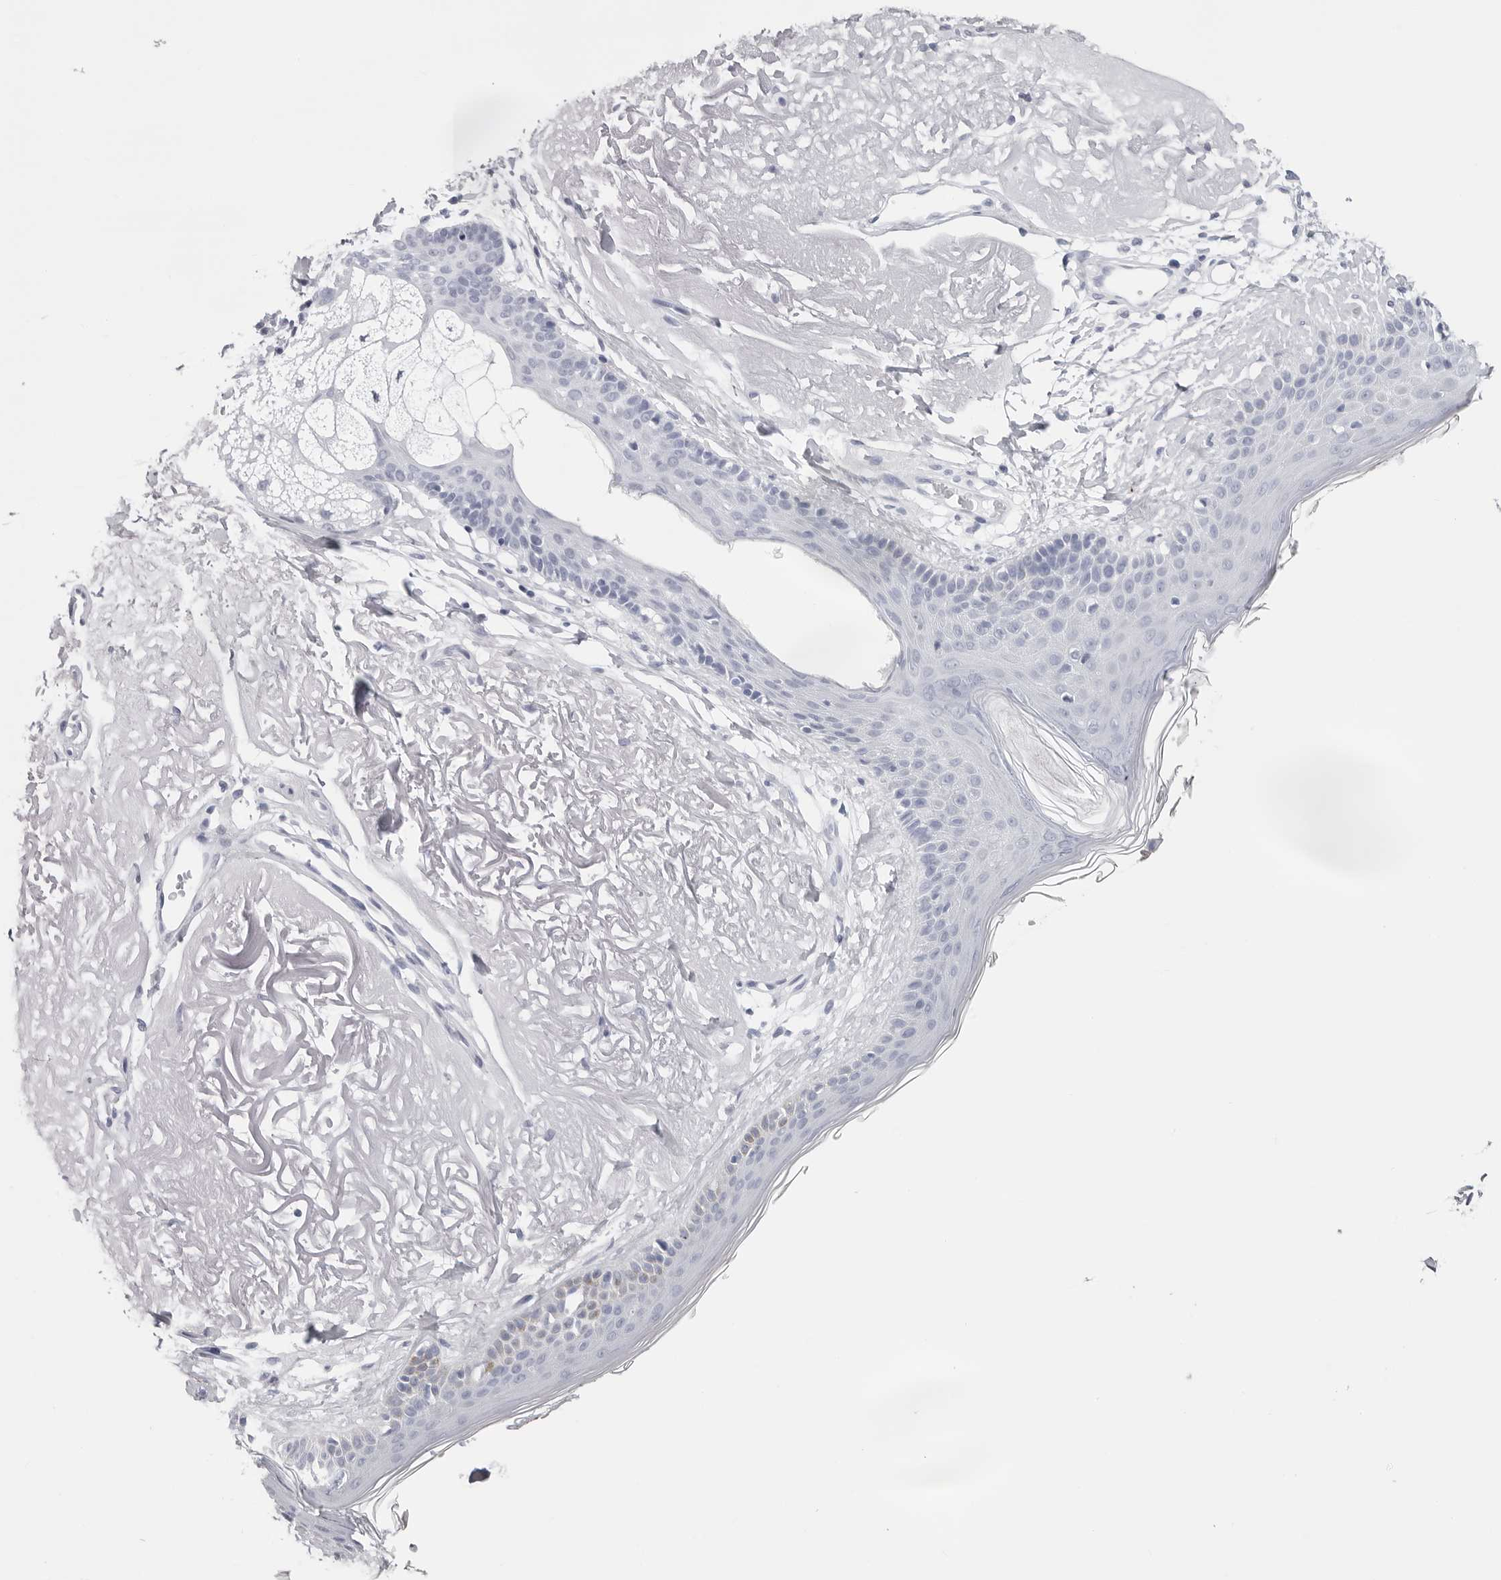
{"staining": {"intensity": "negative", "quantity": "none", "location": "none"}, "tissue": "skin", "cell_type": "Fibroblasts", "image_type": "normal", "snomed": [{"axis": "morphology", "description": "Normal tissue, NOS"}, {"axis": "topography", "description": "Skin"}, {"axis": "topography", "description": "Skeletal muscle"}], "caption": "The immunohistochemistry image has no significant staining in fibroblasts of skin. (DAB IHC with hematoxylin counter stain).", "gene": "CST2", "patient": {"sex": "male", "age": 83}}